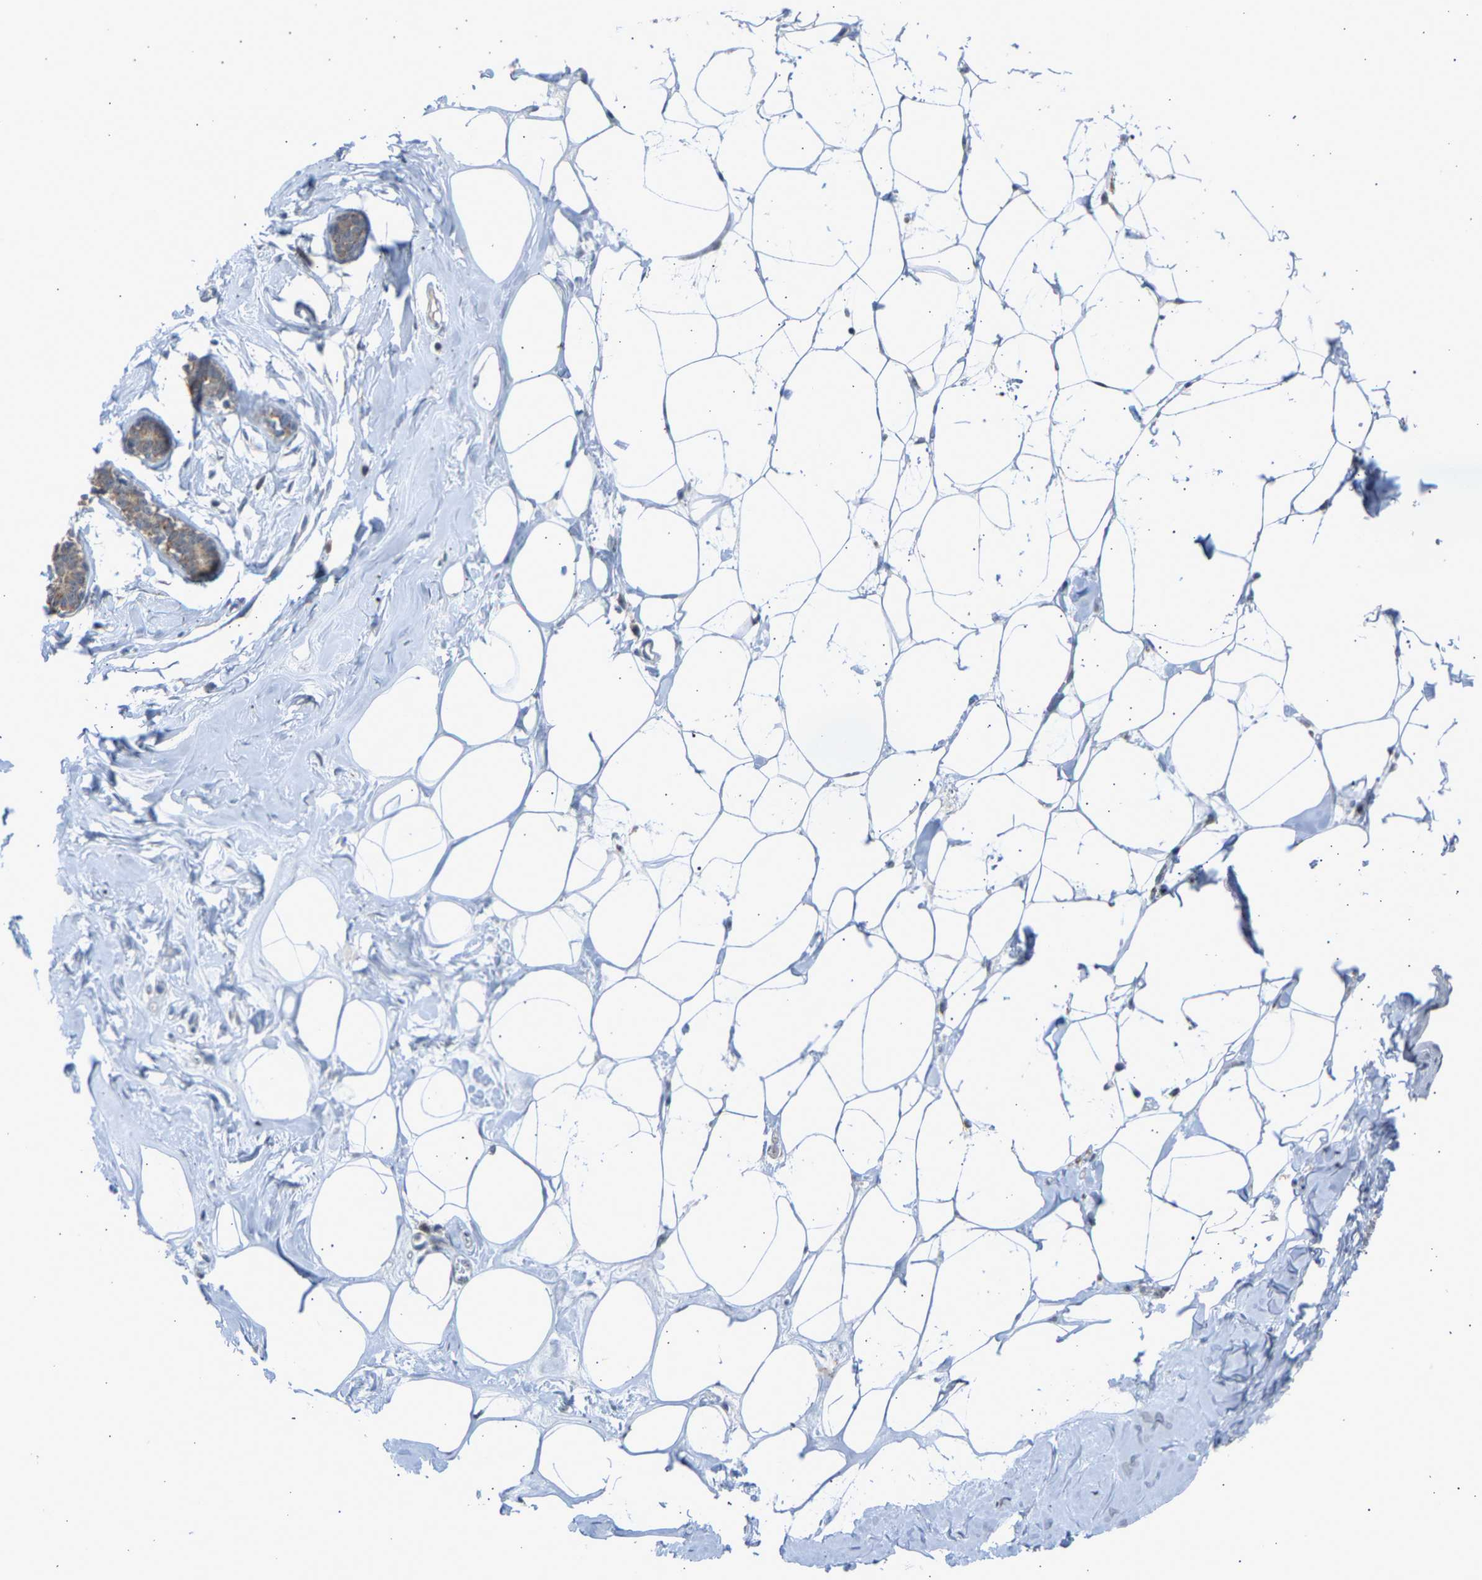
{"staining": {"intensity": "weak", "quantity": "25%-75%", "location": "cytoplasmic/membranous"}, "tissue": "adipose tissue", "cell_type": "Adipocytes", "image_type": "normal", "snomed": [{"axis": "morphology", "description": "Normal tissue, NOS"}, {"axis": "morphology", "description": "Fibrosis, NOS"}, {"axis": "topography", "description": "Breast"}, {"axis": "topography", "description": "Adipose tissue"}], "caption": "Approximately 25%-75% of adipocytes in benign adipose tissue demonstrate weak cytoplasmic/membranous protein expression as visualized by brown immunohistochemical staining.", "gene": "SLIRP", "patient": {"sex": "female", "age": 39}}